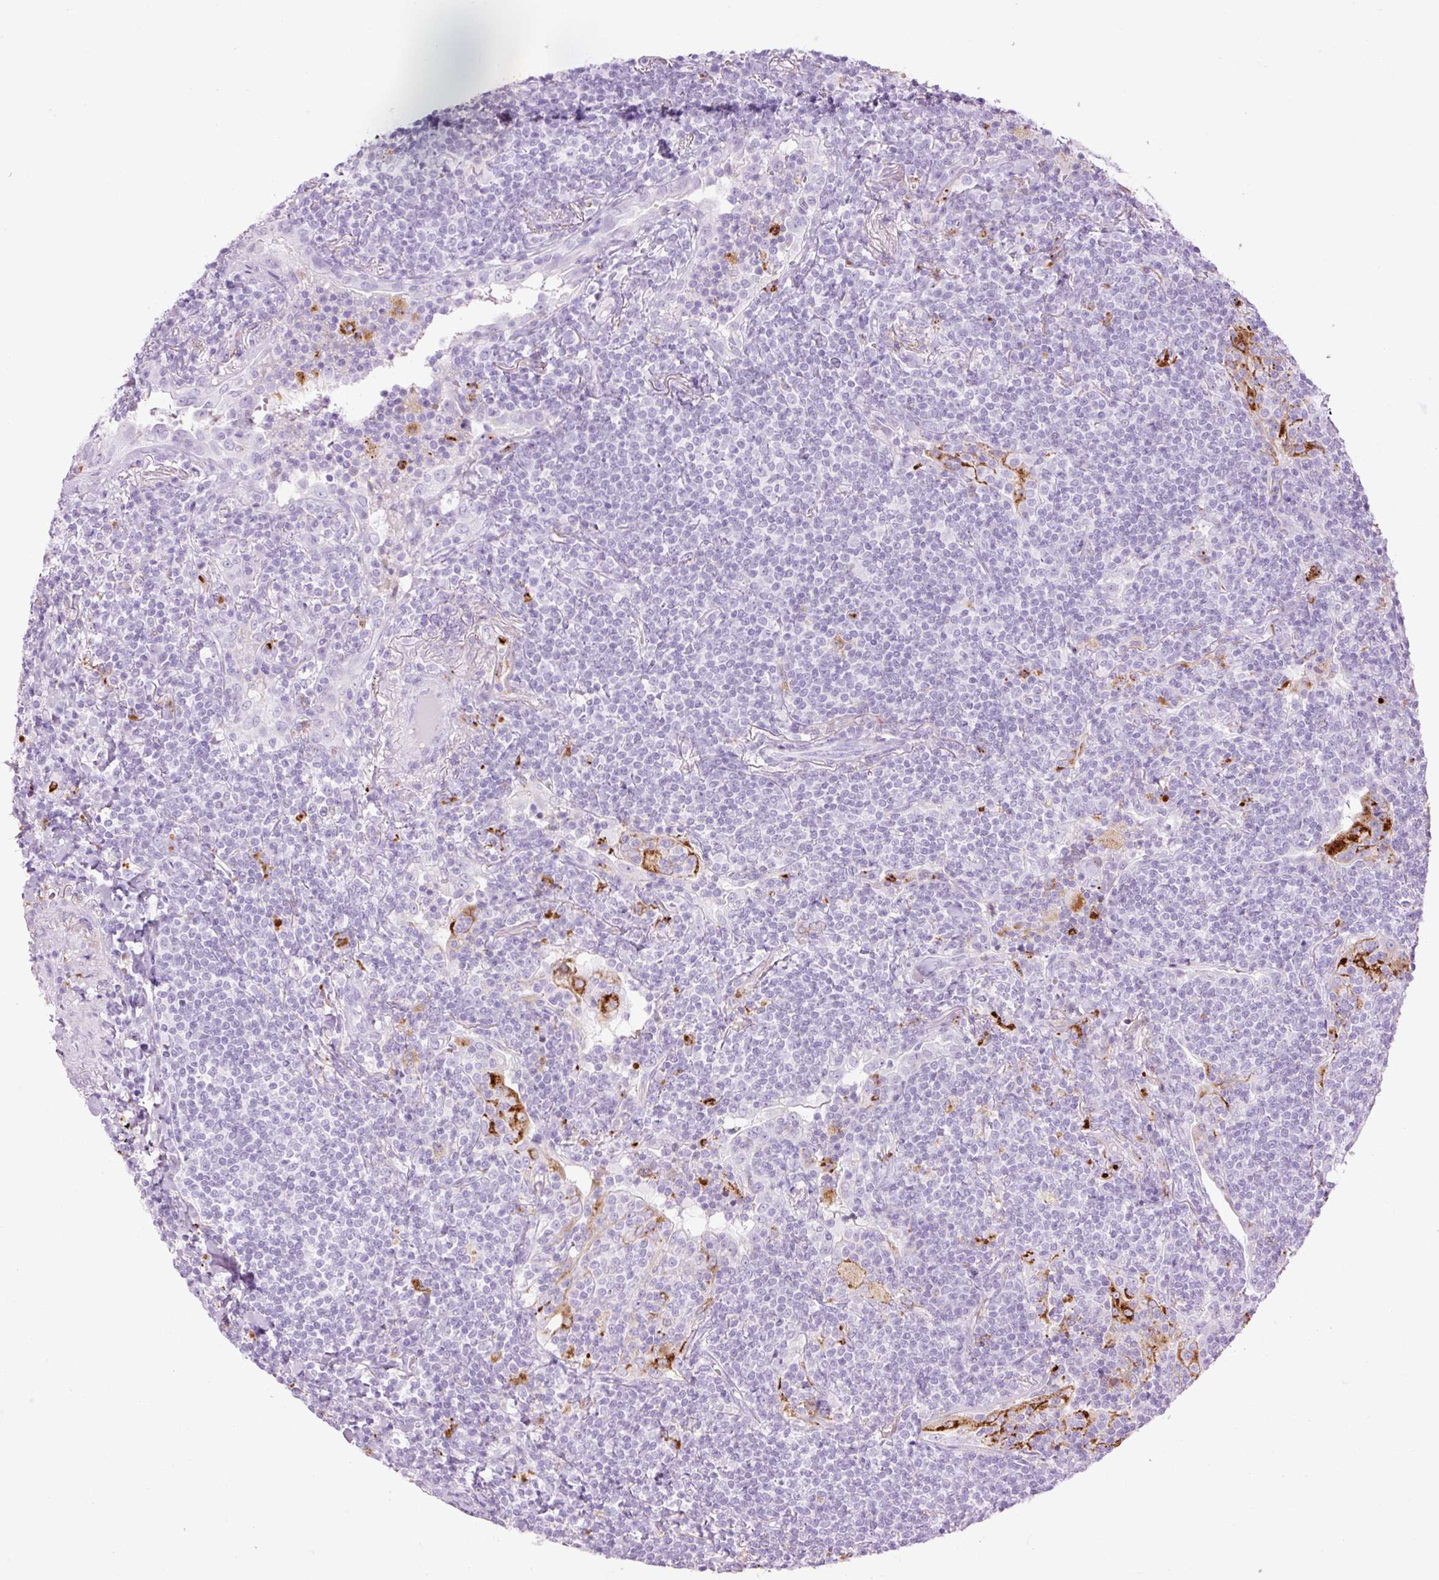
{"staining": {"intensity": "negative", "quantity": "none", "location": "none"}, "tissue": "lymphoma", "cell_type": "Tumor cells", "image_type": "cancer", "snomed": [{"axis": "morphology", "description": "Malignant lymphoma, non-Hodgkin's type, Low grade"}, {"axis": "topography", "description": "Lung"}], "caption": "High power microscopy image of an IHC photomicrograph of lymphoma, revealing no significant expression in tumor cells. (Stains: DAB (3,3'-diaminobenzidine) immunohistochemistry with hematoxylin counter stain, Microscopy: brightfield microscopy at high magnification).", "gene": "LYZ", "patient": {"sex": "female", "age": 71}}